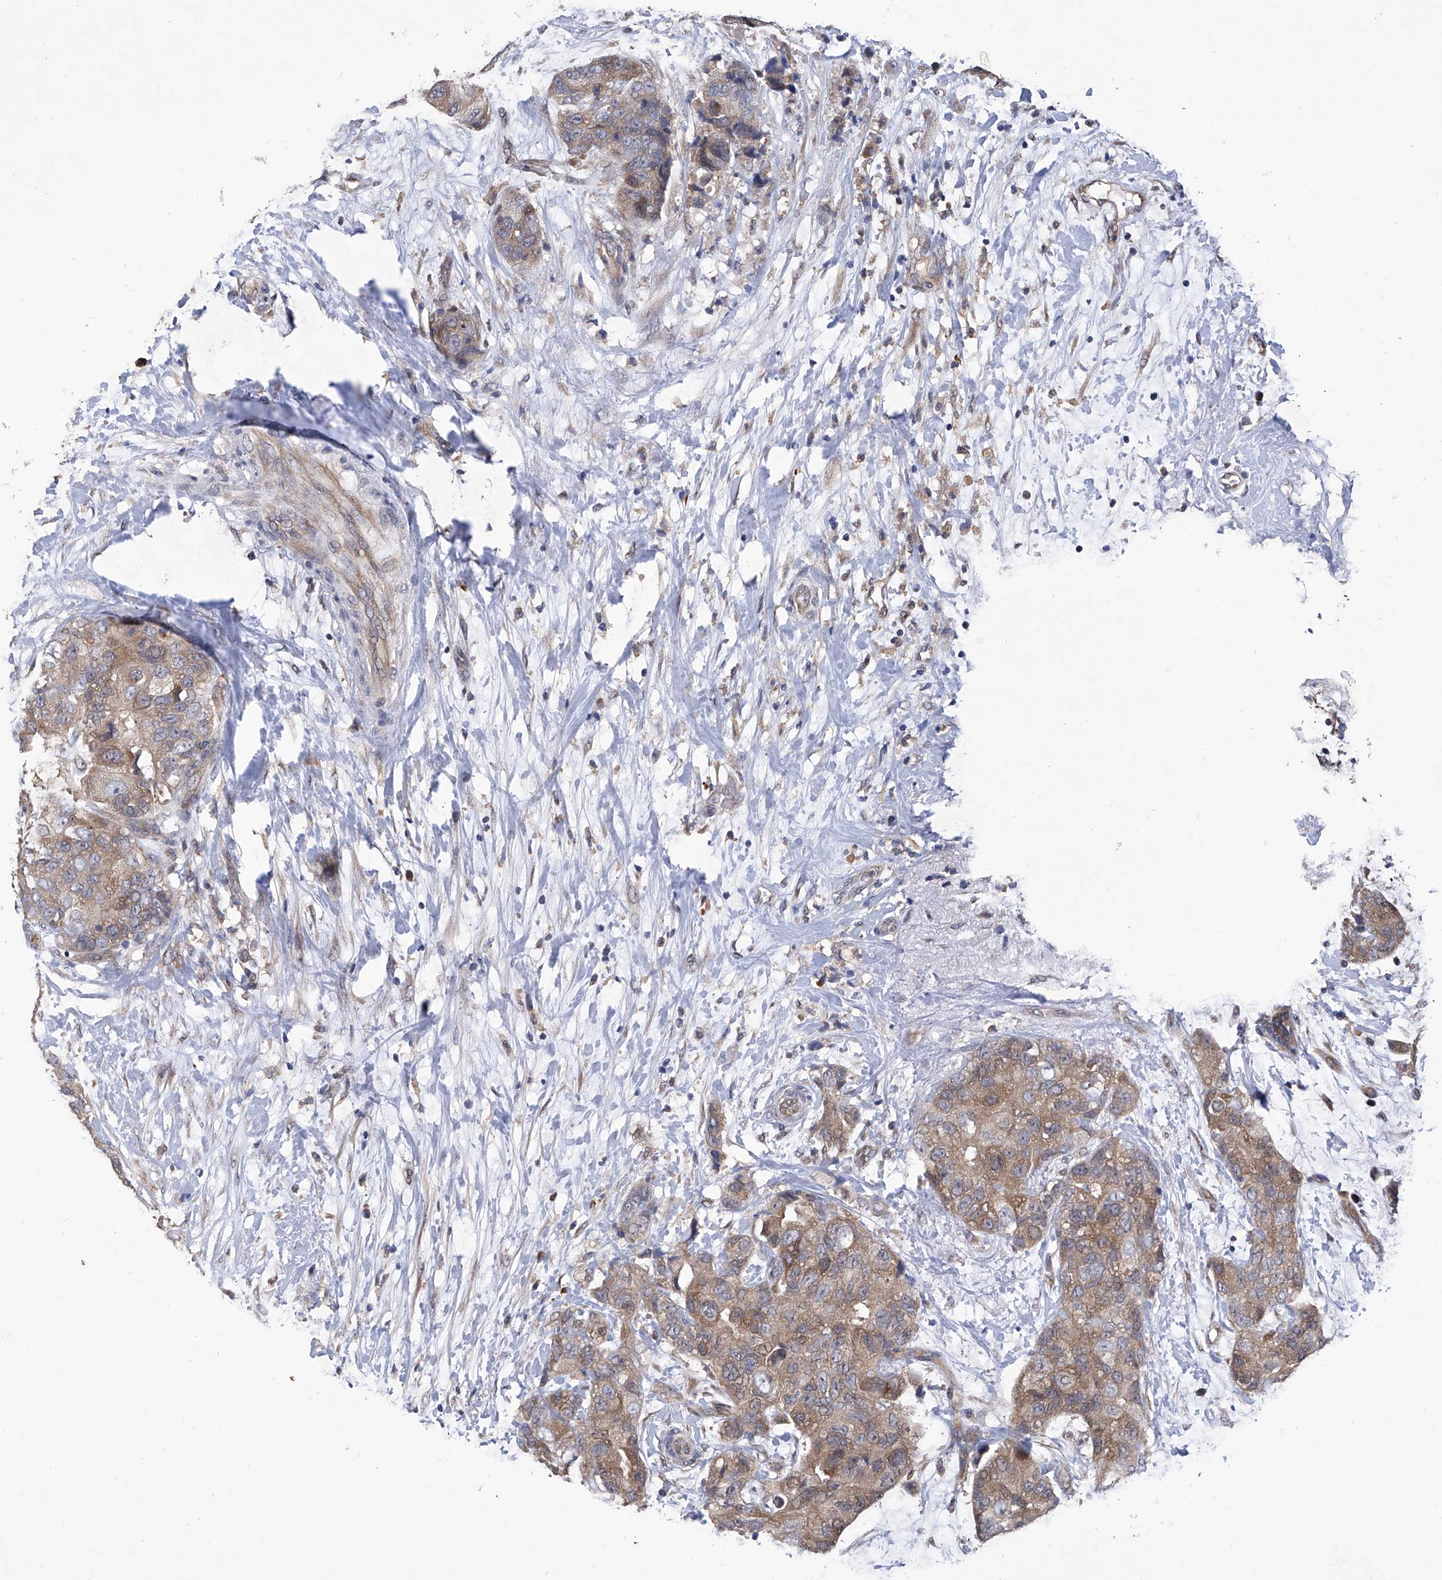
{"staining": {"intensity": "moderate", "quantity": ">75%", "location": "cytoplasmic/membranous"}, "tissue": "breast cancer", "cell_type": "Tumor cells", "image_type": "cancer", "snomed": [{"axis": "morphology", "description": "Duct carcinoma"}, {"axis": "topography", "description": "Breast"}], "caption": "The immunohistochemical stain shows moderate cytoplasmic/membranous staining in tumor cells of breast cancer tissue.", "gene": "USP45", "patient": {"sex": "female", "age": 62}}